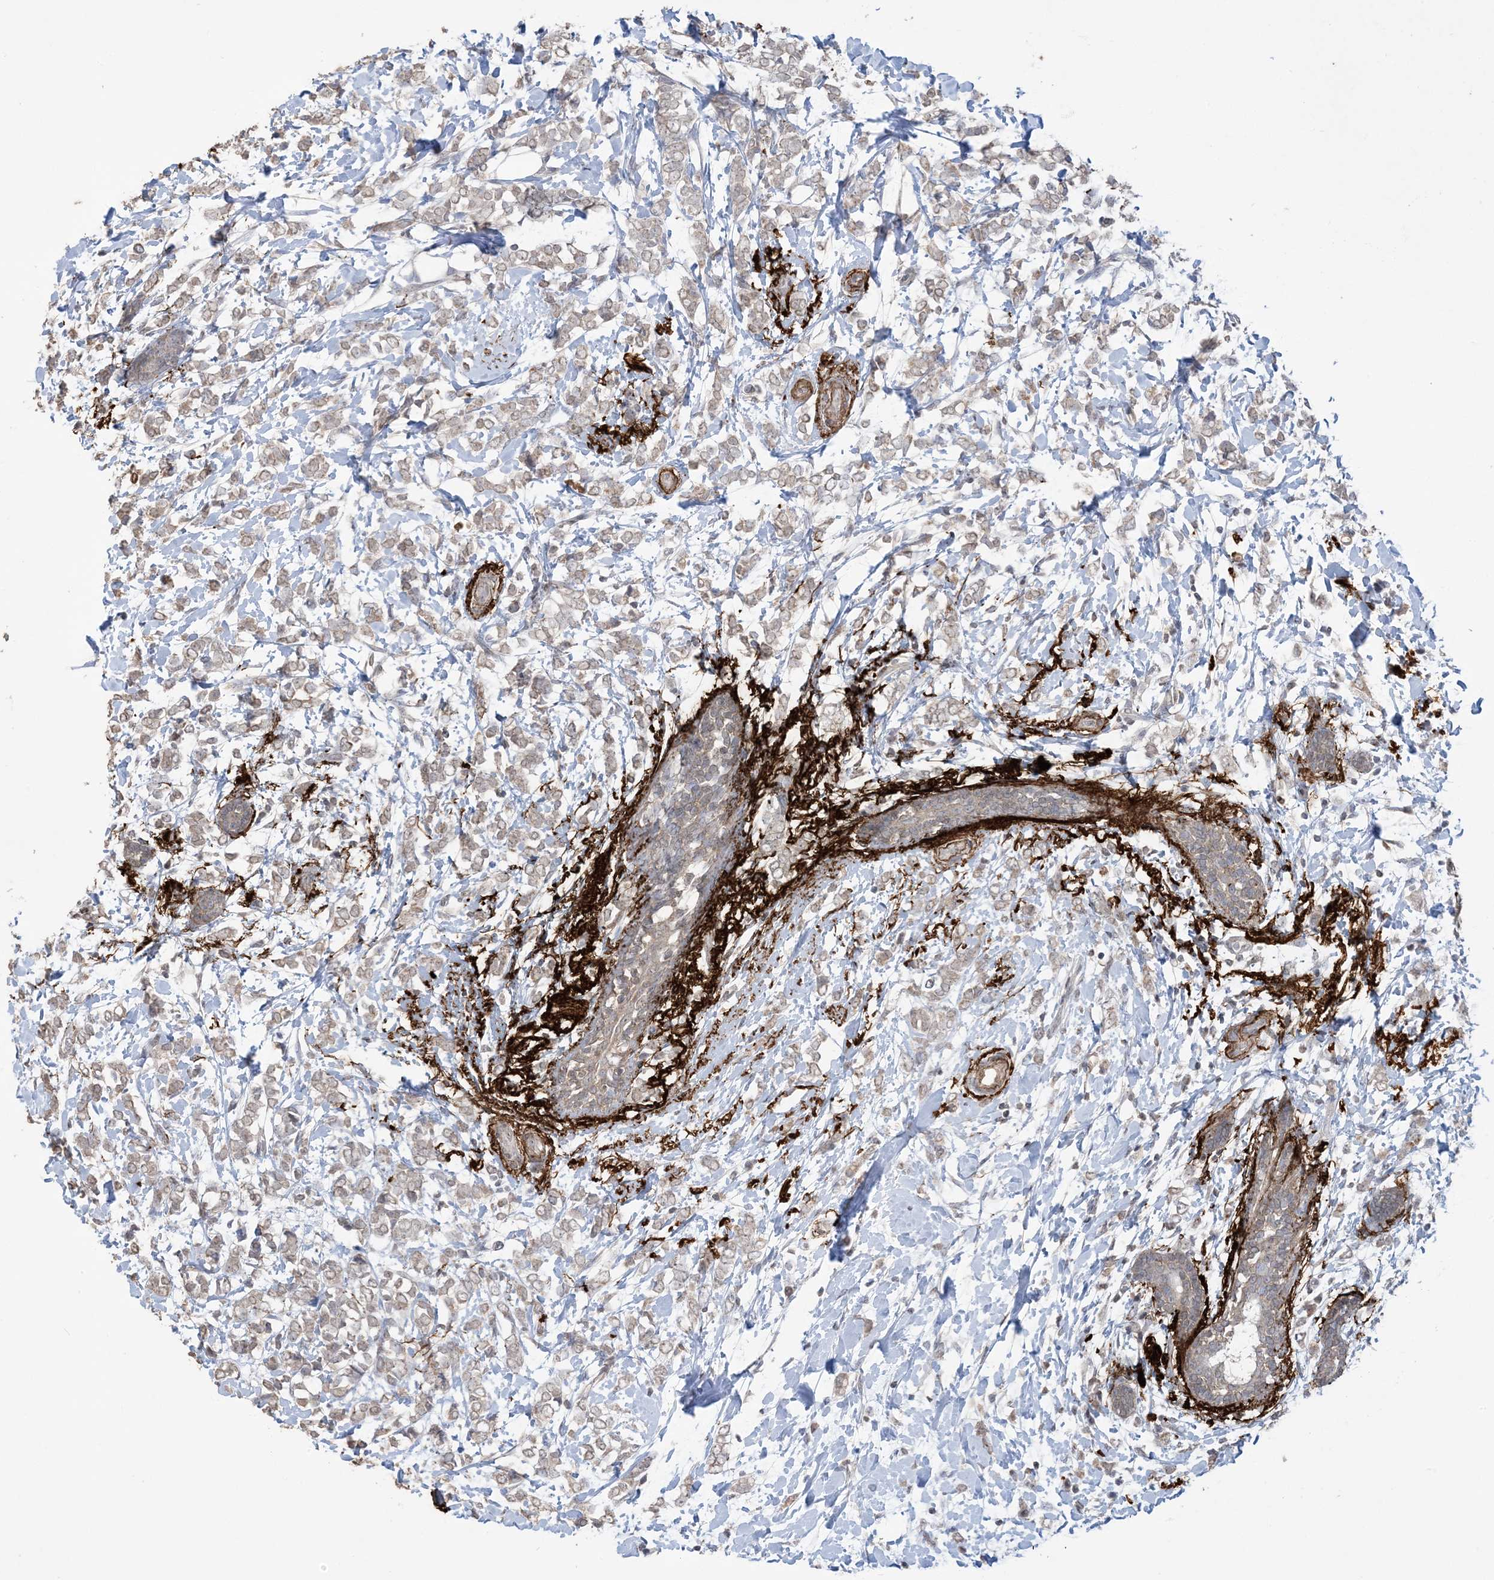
{"staining": {"intensity": "weak", "quantity": "<25%", "location": "cytoplasmic/membranous"}, "tissue": "breast cancer", "cell_type": "Tumor cells", "image_type": "cancer", "snomed": [{"axis": "morphology", "description": "Normal tissue, NOS"}, {"axis": "morphology", "description": "Lobular carcinoma"}, {"axis": "topography", "description": "Breast"}], "caption": "Breast cancer stained for a protein using immunohistochemistry displays no staining tumor cells.", "gene": "XRN1", "patient": {"sex": "female", "age": 47}}